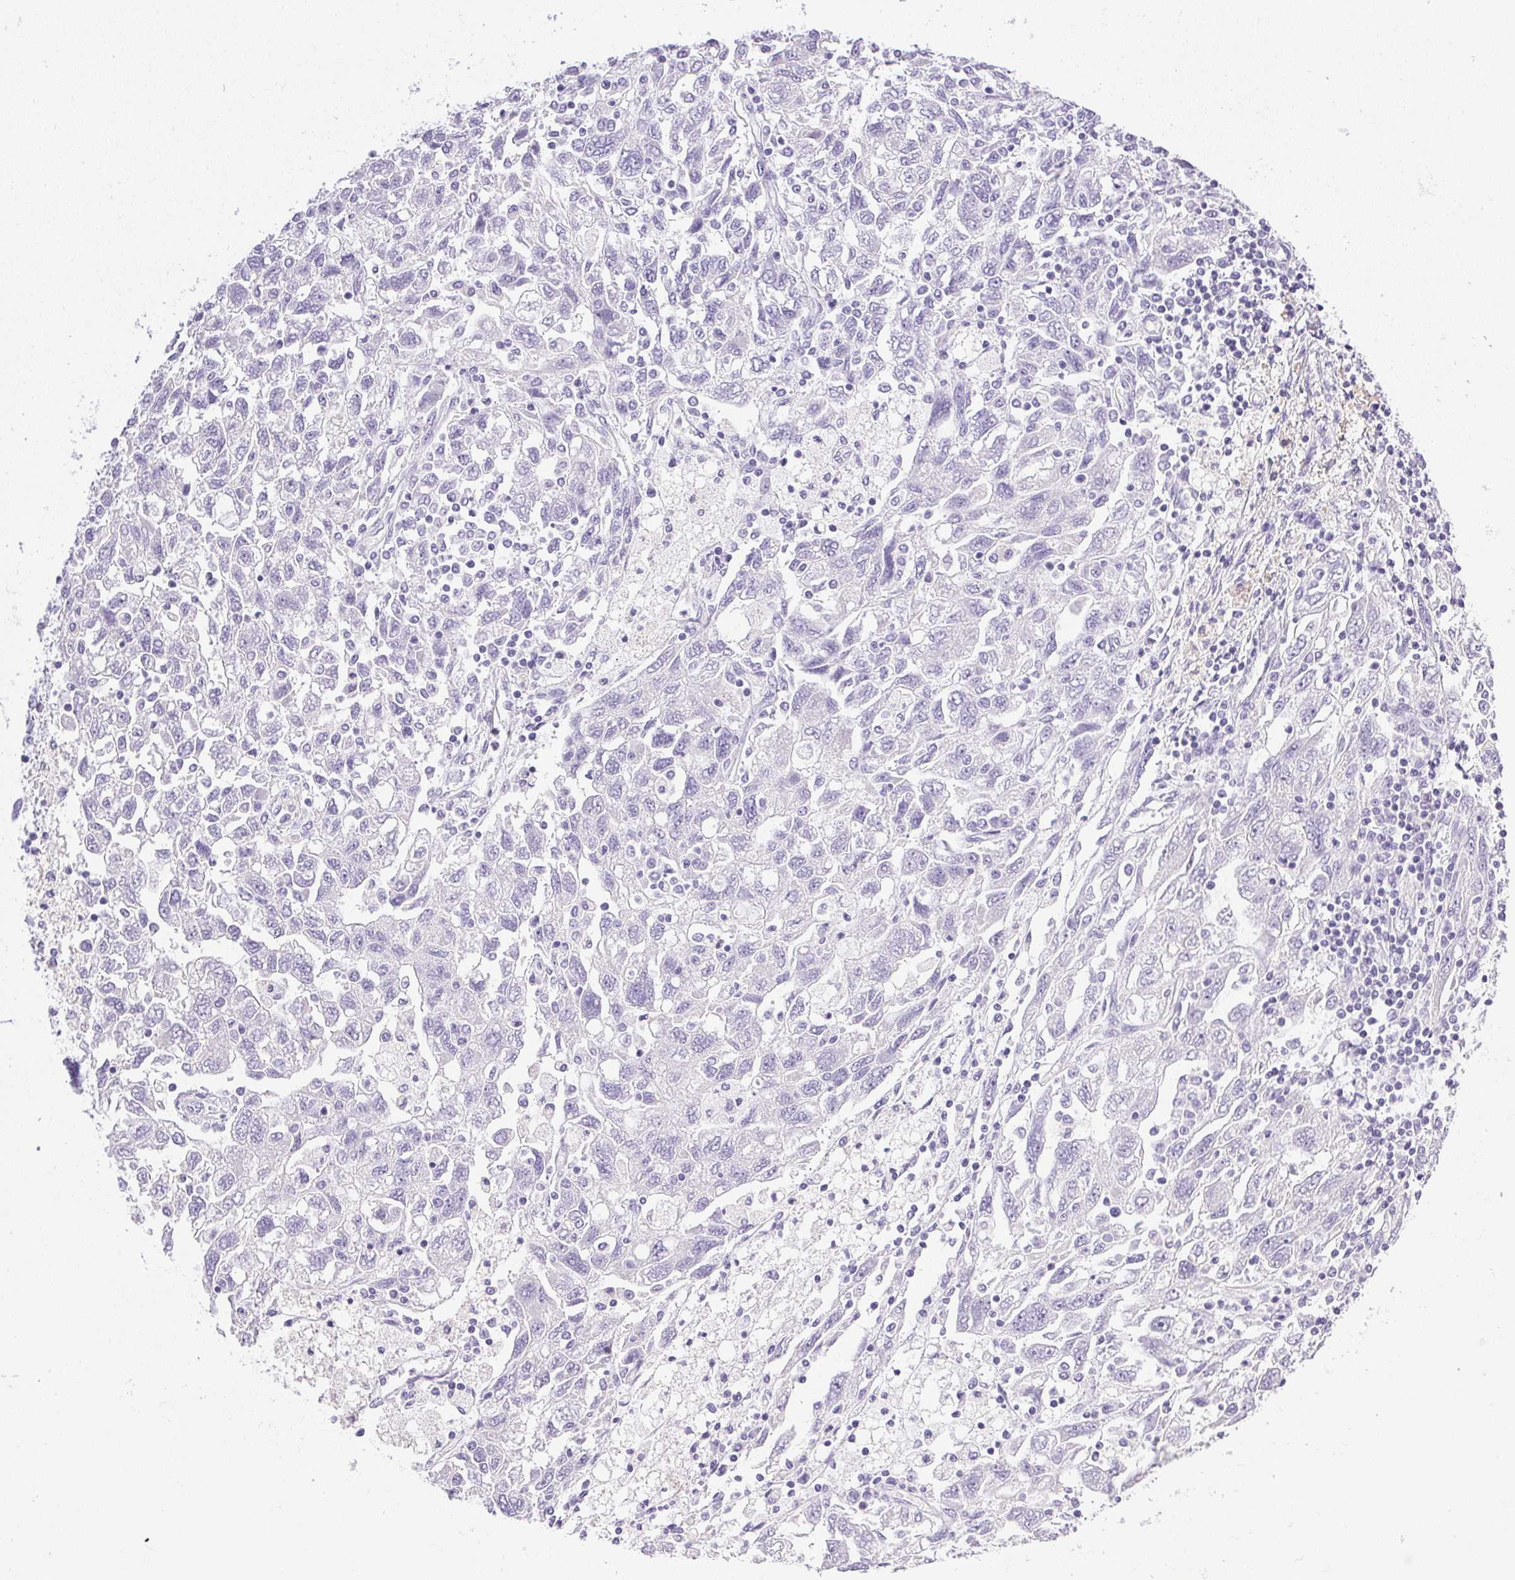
{"staining": {"intensity": "negative", "quantity": "none", "location": "none"}, "tissue": "ovarian cancer", "cell_type": "Tumor cells", "image_type": "cancer", "snomed": [{"axis": "morphology", "description": "Carcinoma, NOS"}, {"axis": "morphology", "description": "Cystadenocarcinoma, serous, NOS"}, {"axis": "topography", "description": "Ovary"}], "caption": "Immunohistochemistry (IHC) of human ovarian serous cystadenocarcinoma demonstrates no expression in tumor cells.", "gene": "ATP6V0A4", "patient": {"sex": "female", "age": 69}}